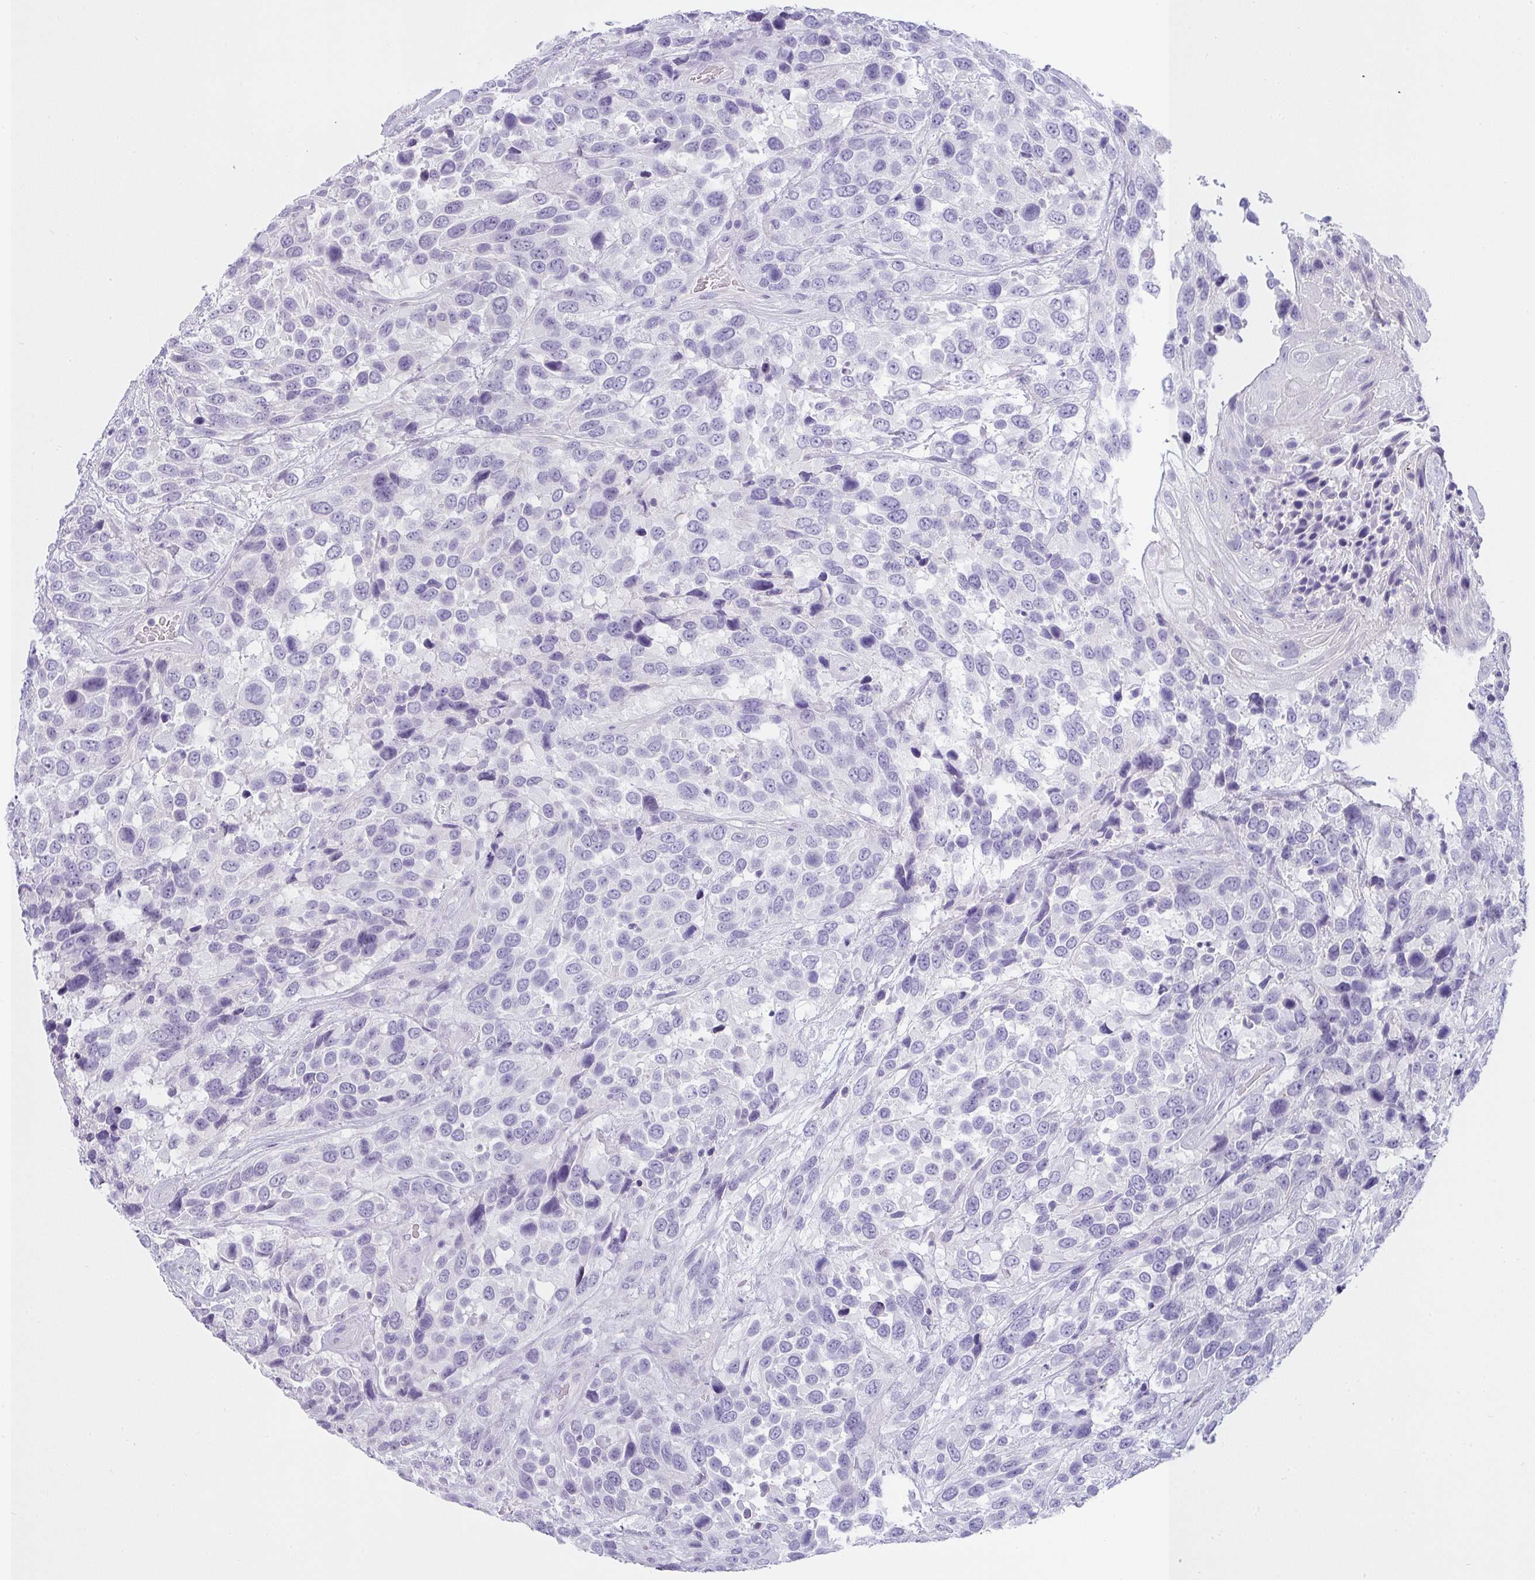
{"staining": {"intensity": "negative", "quantity": "none", "location": "none"}, "tissue": "urothelial cancer", "cell_type": "Tumor cells", "image_type": "cancer", "snomed": [{"axis": "morphology", "description": "Urothelial carcinoma, High grade"}, {"axis": "topography", "description": "Urinary bladder"}], "caption": "Immunohistochemistry photomicrograph of neoplastic tissue: urothelial cancer stained with DAB reveals no significant protein staining in tumor cells.", "gene": "VCY1B", "patient": {"sex": "female", "age": 70}}